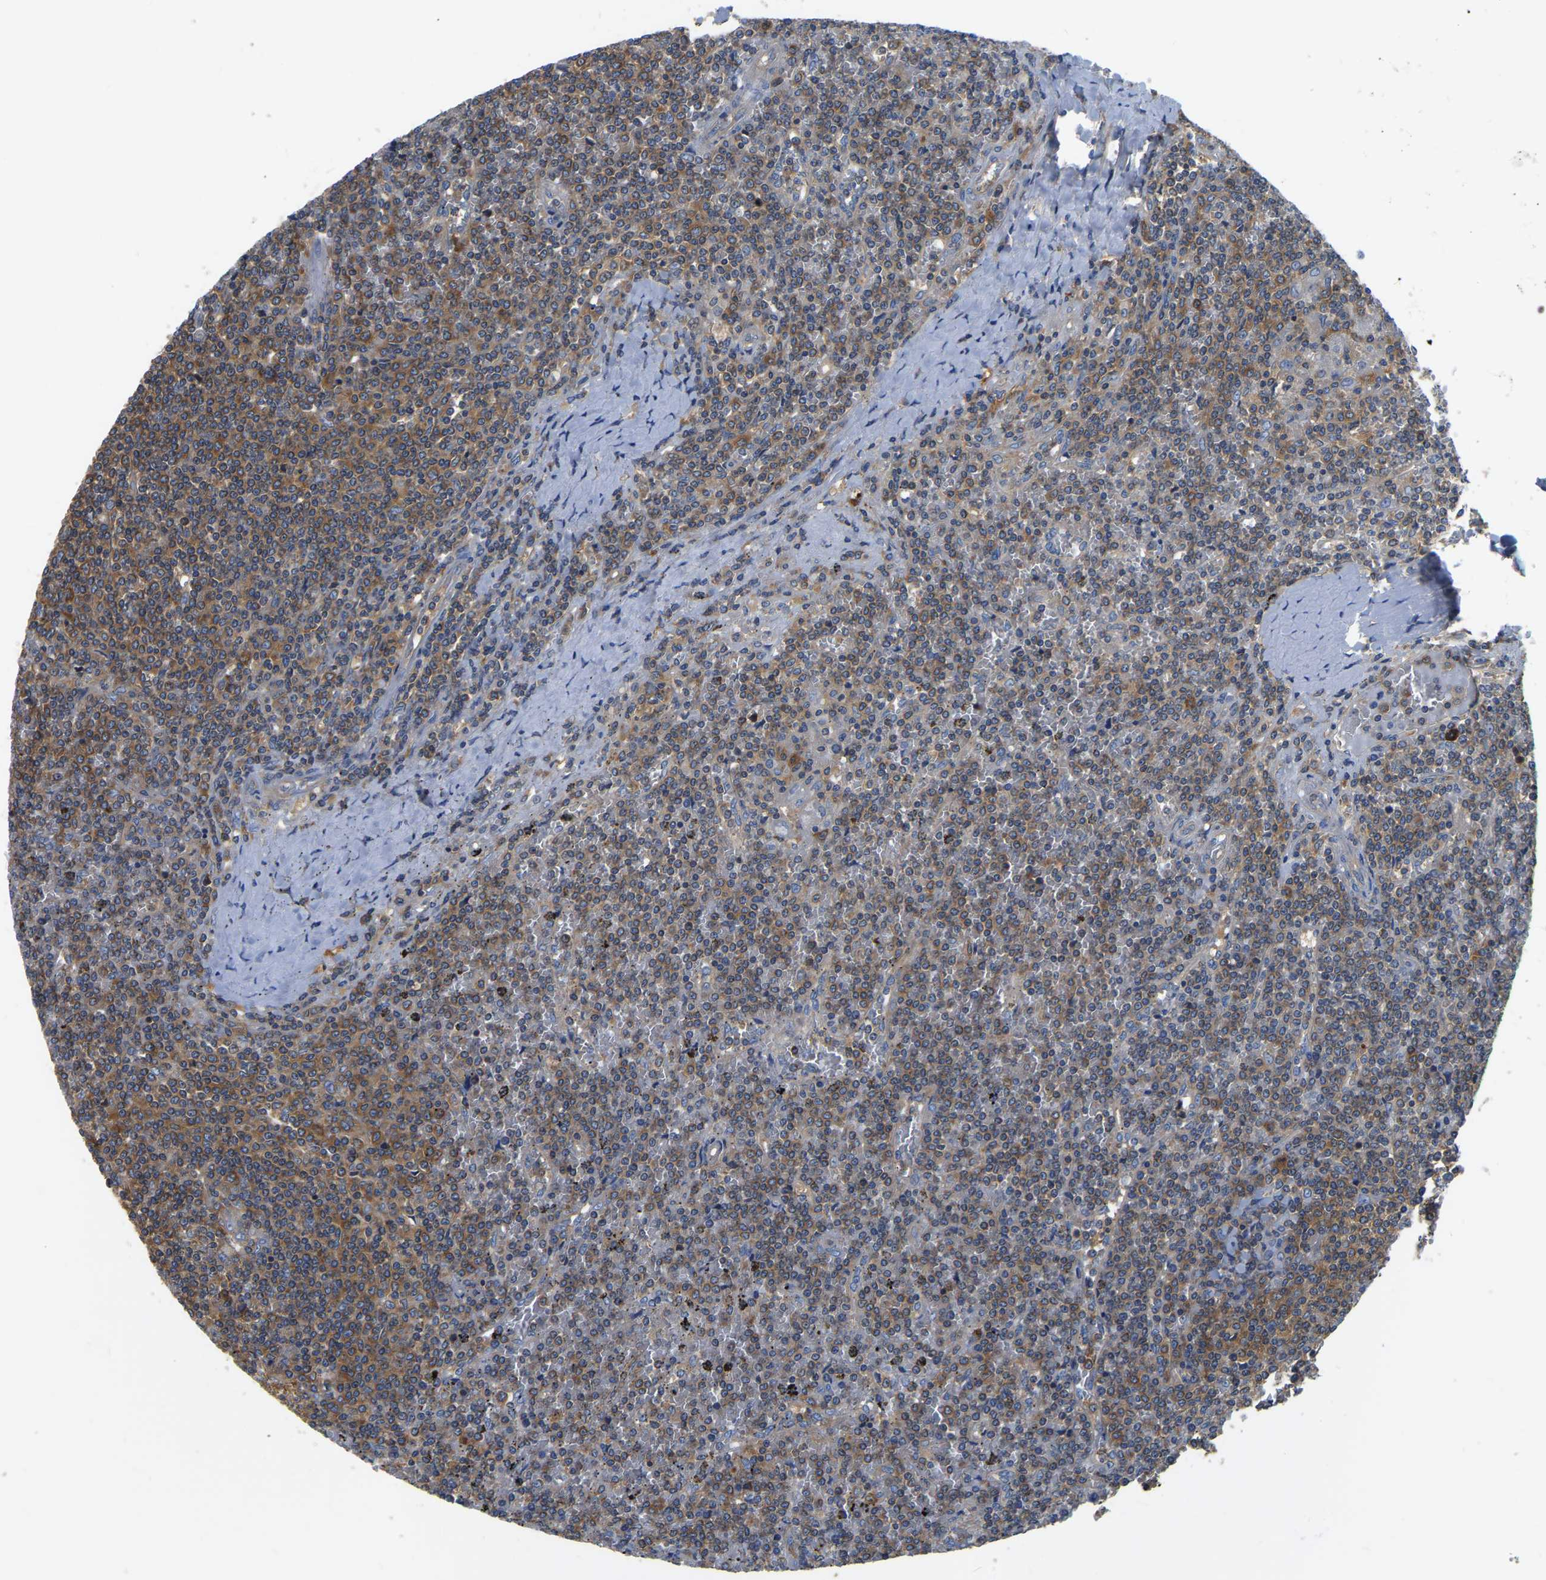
{"staining": {"intensity": "moderate", "quantity": ">75%", "location": "cytoplasmic/membranous"}, "tissue": "lymphoma", "cell_type": "Tumor cells", "image_type": "cancer", "snomed": [{"axis": "morphology", "description": "Malignant lymphoma, non-Hodgkin's type, Low grade"}, {"axis": "topography", "description": "Spleen"}], "caption": "Tumor cells demonstrate medium levels of moderate cytoplasmic/membranous staining in about >75% of cells in human low-grade malignant lymphoma, non-Hodgkin's type. The staining is performed using DAB brown chromogen to label protein expression. The nuclei are counter-stained blue using hematoxylin.", "gene": "GARS1", "patient": {"sex": "female", "age": 19}}